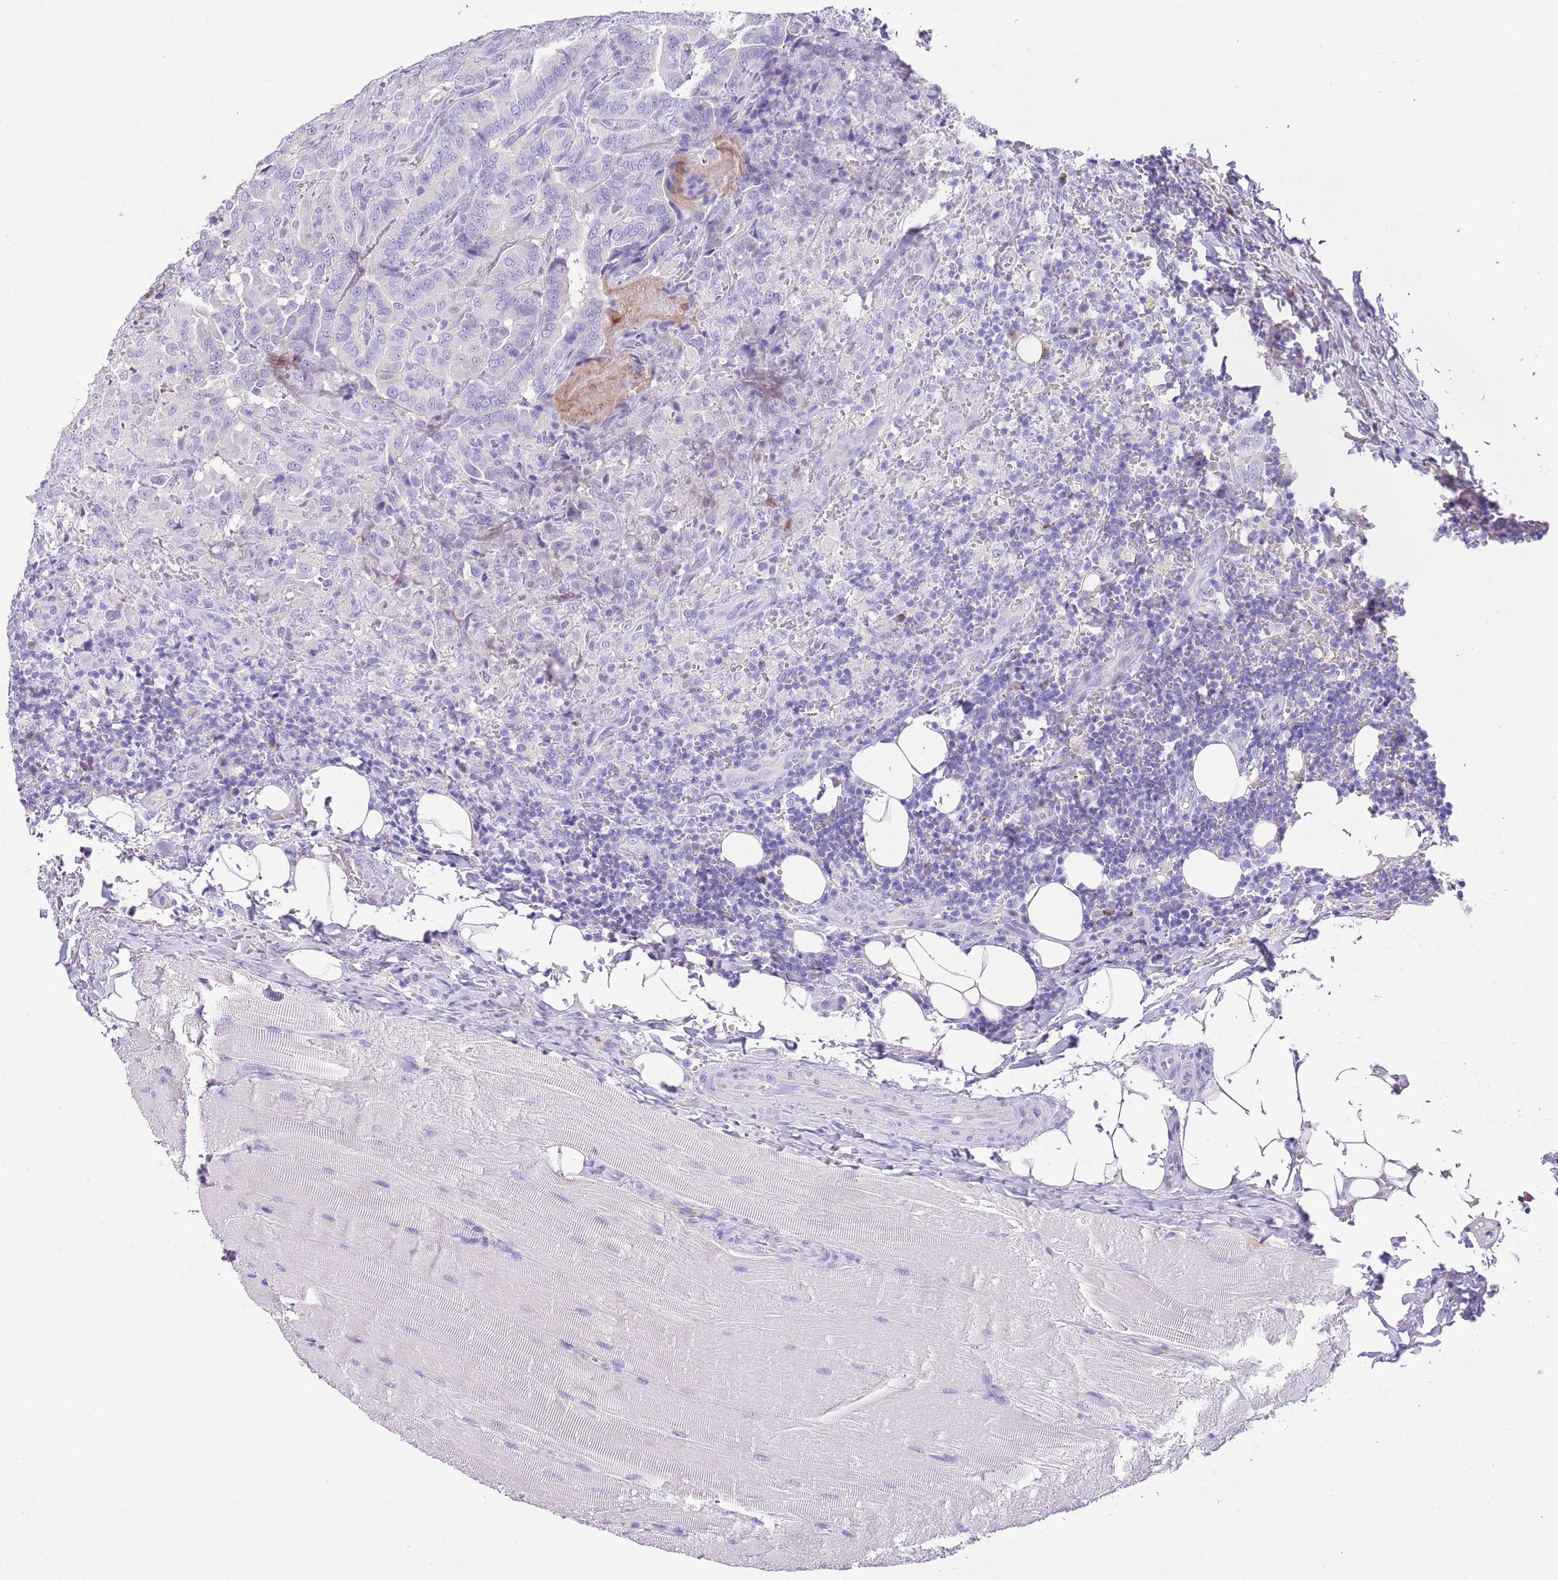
{"staining": {"intensity": "negative", "quantity": "none", "location": "none"}, "tissue": "thyroid cancer", "cell_type": "Tumor cells", "image_type": "cancer", "snomed": [{"axis": "morphology", "description": "Papillary adenocarcinoma, NOS"}, {"axis": "topography", "description": "Thyroid gland"}], "caption": "DAB immunohistochemical staining of human thyroid cancer (papillary adenocarcinoma) reveals no significant positivity in tumor cells. (DAB (3,3'-diaminobenzidine) immunohistochemistry with hematoxylin counter stain).", "gene": "CLEC2A", "patient": {"sex": "male", "age": 61}}